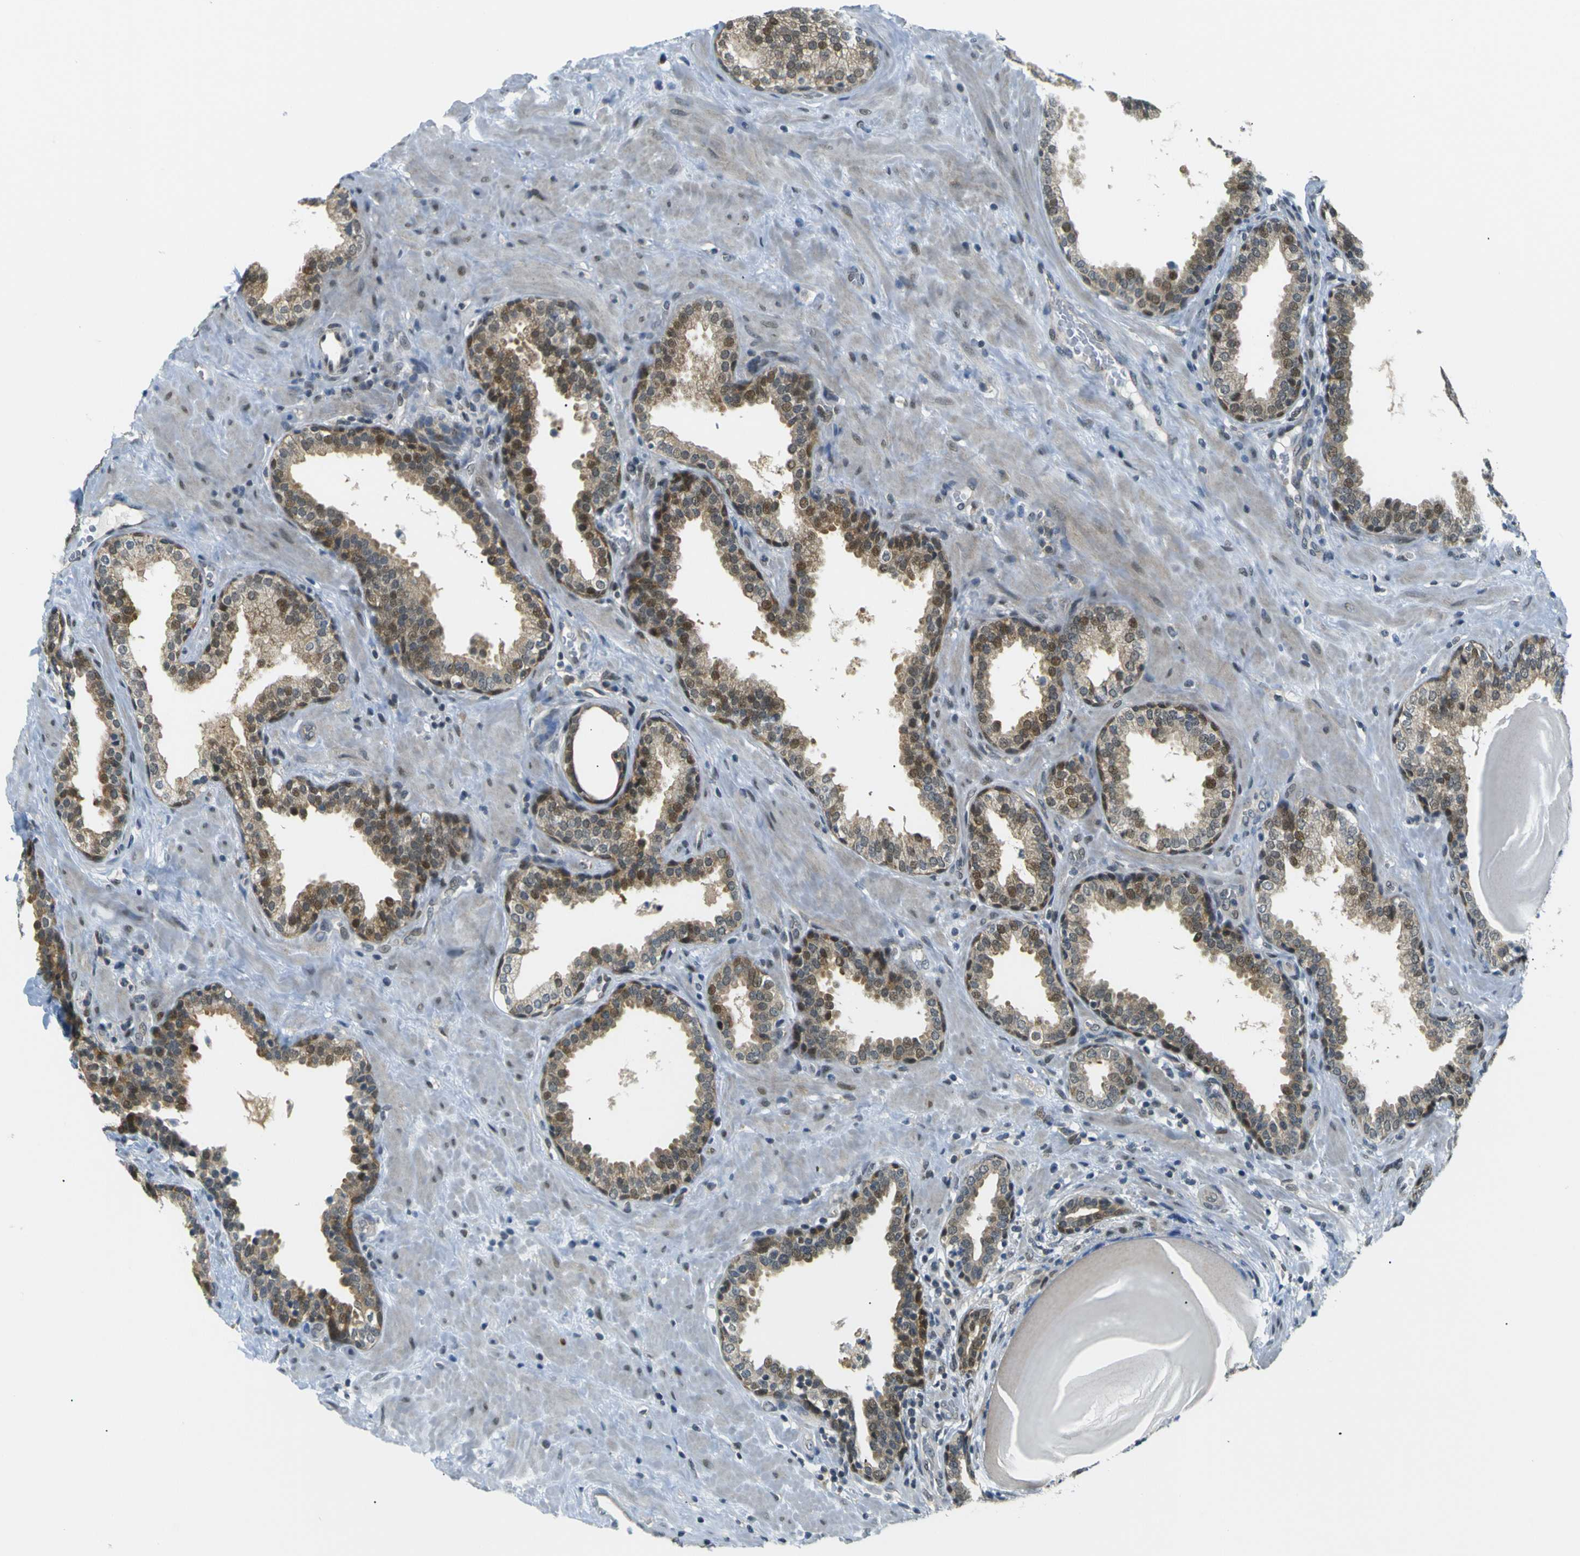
{"staining": {"intensity": "moderate", "quantity": "25%-75%", "location": "cytoplasmic/membranous,nuclear"}, "tissue": "prostate", "cell_type": "Glandular cells", "image_type": "normal", "snomed": [{"axis": "morphology", "description": "Normal tissue, NOS"}, {"axis": "topography", "description": "Prostate"}], "caption": "Prostate stained with DAB IHC demonstrates medium levels of moderate cytoplasmic/membranous,nuclear expression in approximately 25%-75% of glandular cells.", "gene": "SKP1", "patient": {"sex": "male", "age": 51}}